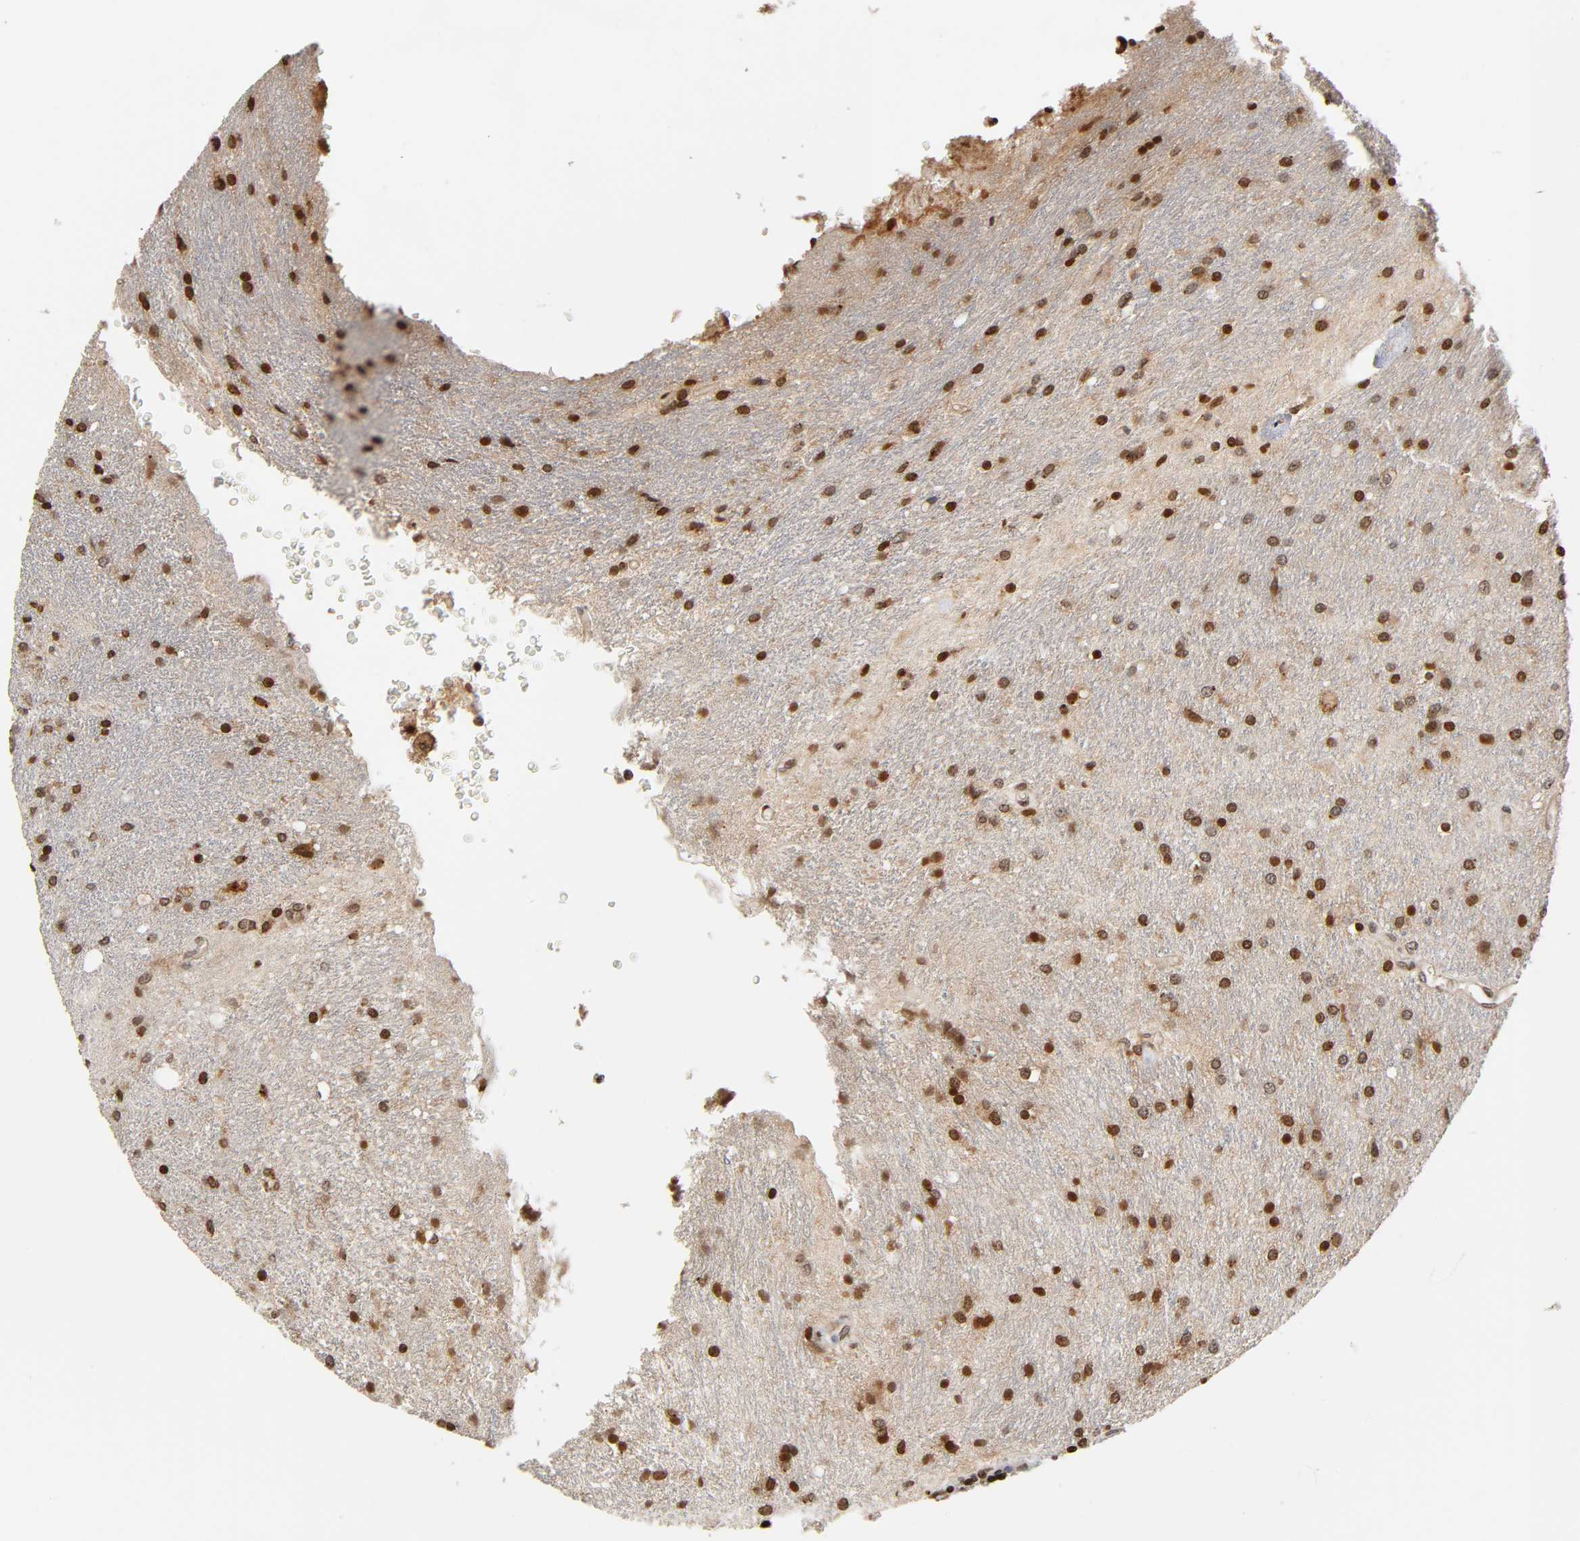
{"staining": {"intensity": "strong", "quantity": ">75%", "location": "cytoplasmic/membranous,nuclear"}, "tissue": "glioma", "cell_type": "Tumor cells", "image_type": "cancer", "snomed": [{"axis": "morphology", "description": "Normal tissue, NOS"}, {"axis": "morphology", "description": "Glioma, malignant, High grade"}, {"axis": "topography", "description": "Cerebral cortex"}], "caption": "The micrograph demonstrates immunohistochemical staining of glioma. There is strong cytoplasmic/membranous and nuclear expression is seen in approximately >75% of tumor cells.", "gene": "ITGAV", "patient": {"sex": "male", "age": 56}}